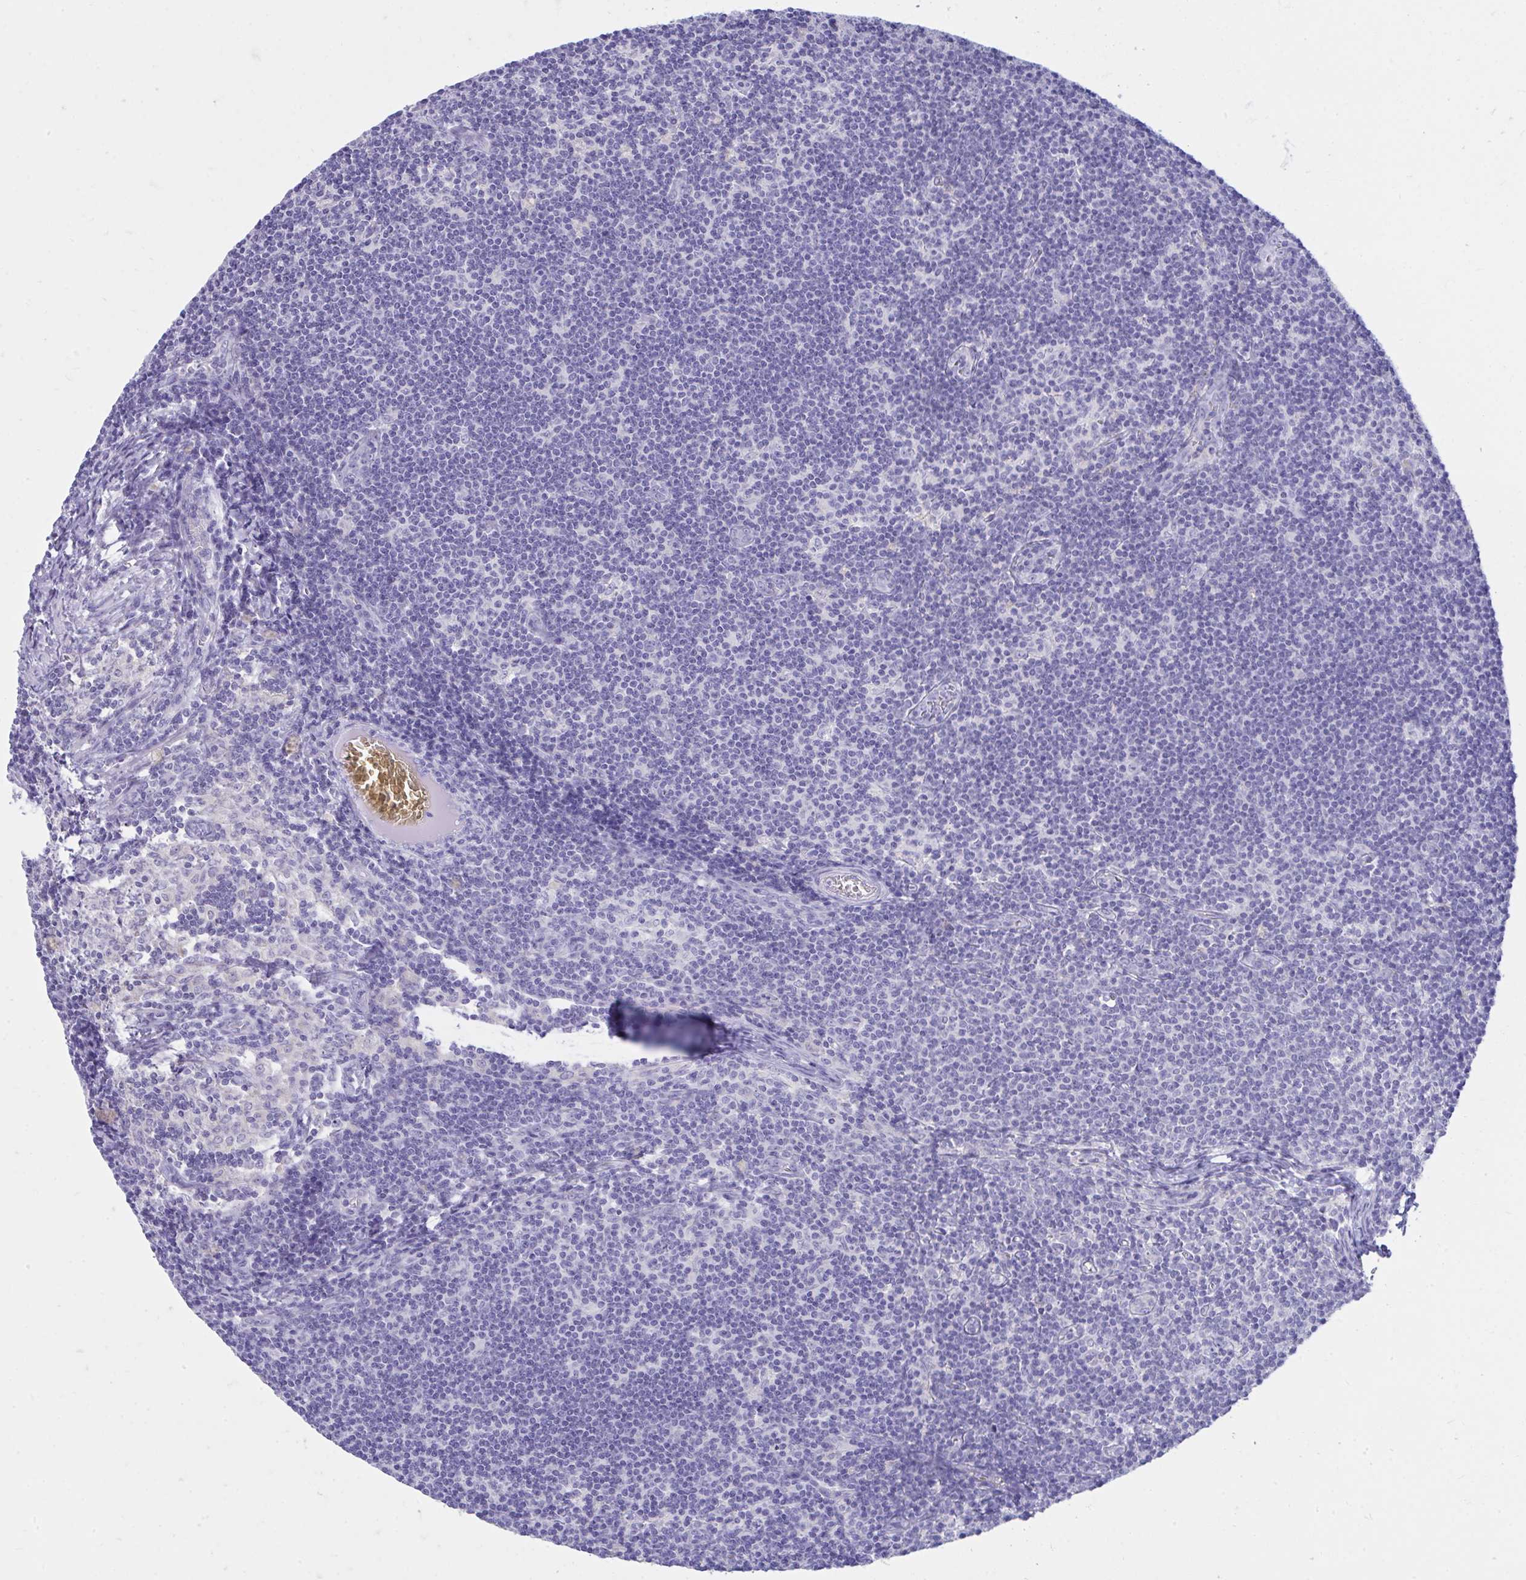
{"staining": {"intensity": "negative", "quantity": "none", "location": "none"}, "tissue": "lymph node", "cell_type": "Germinal center cells", "image_type": "normal", "snomed": [{"axis": "morphology", "description": "Normal tissue, NOS"}, {"axis": "topography", "description": "Lymph node"}], "caption": "Immunohistochemistry (IHC) of normal lymph node displays no staining in germinal center cells.", "gene": "PLEKHH1", "patient": {"sex": "female", "age": 31}}